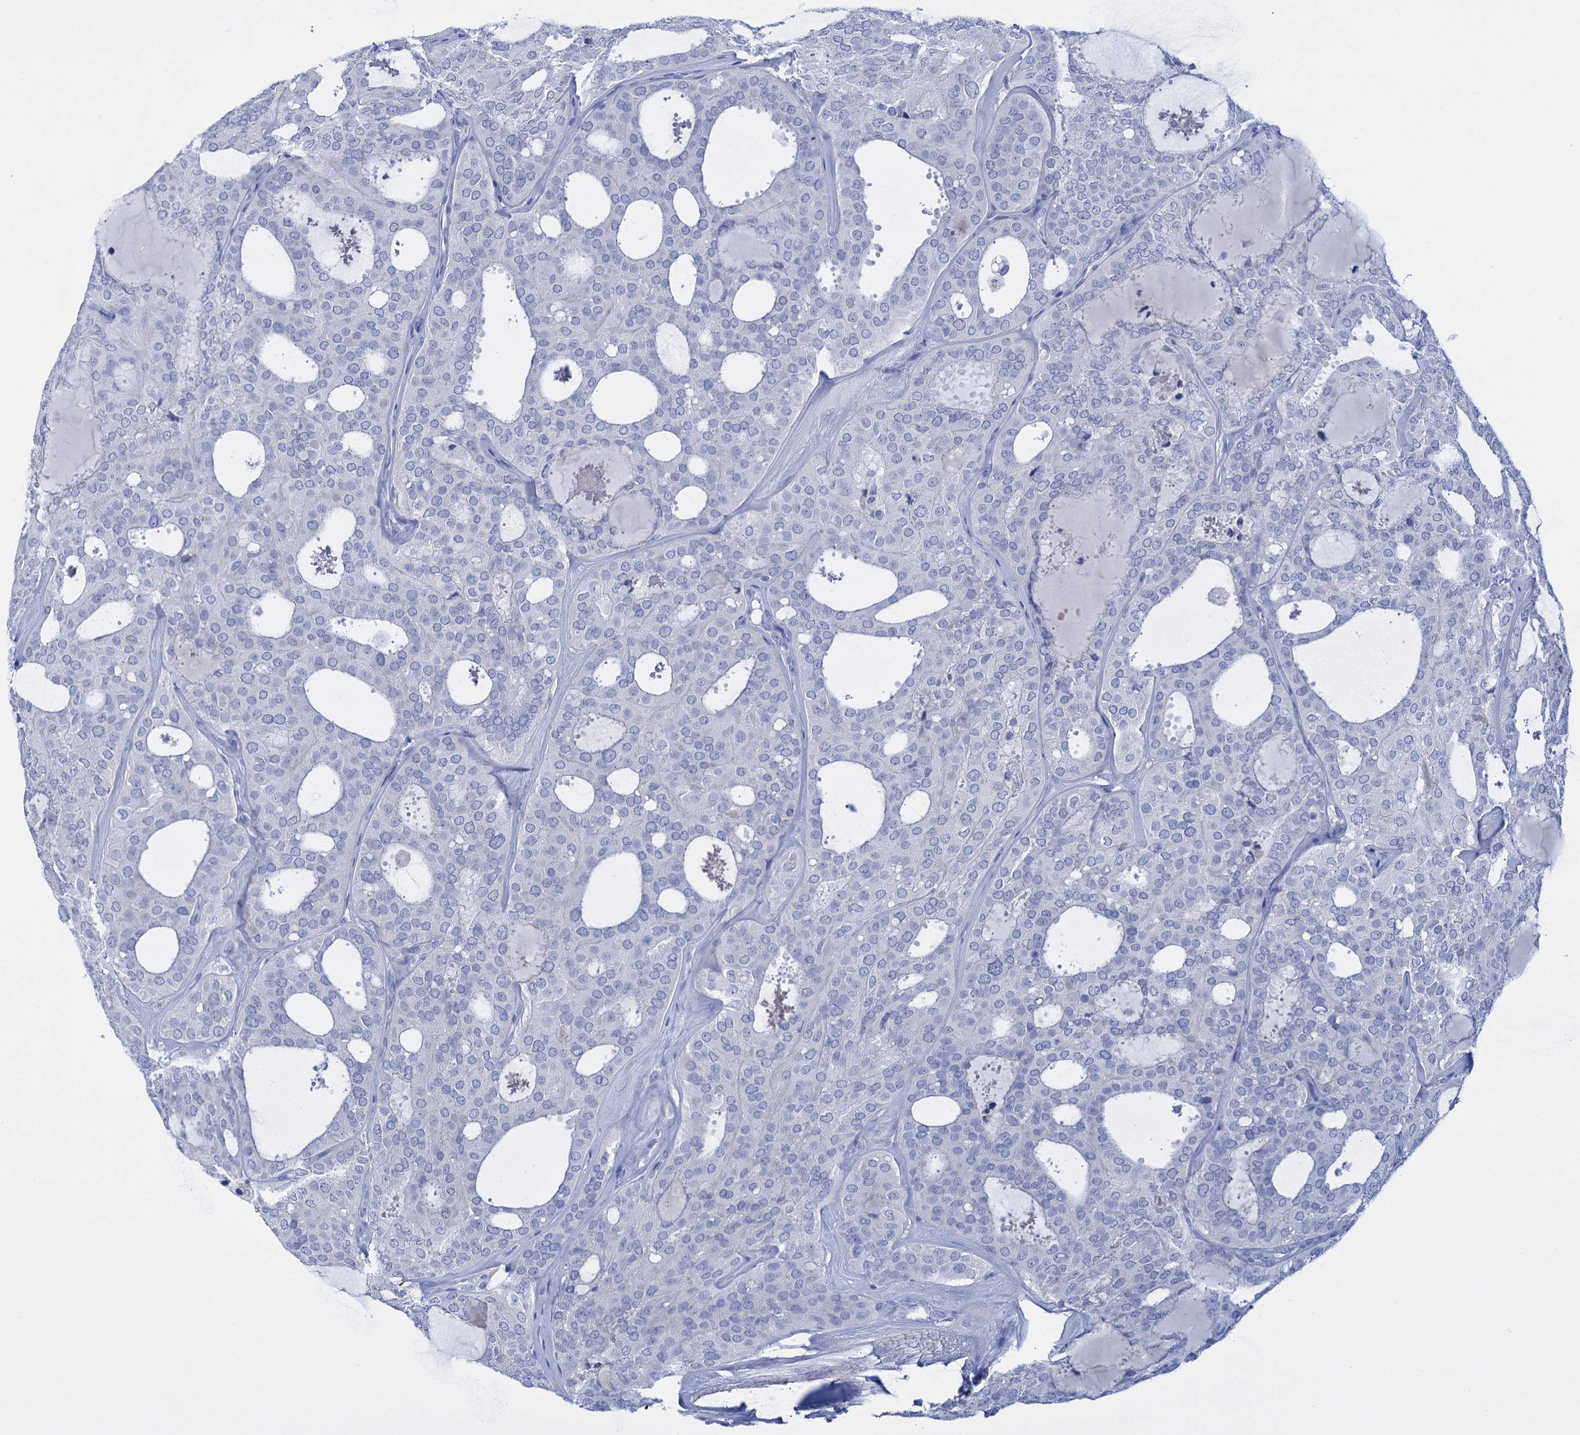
{"staining": {"intensity": "negative", "quantity": "none", "location": "none"}, "tissue": "thyroid cancer", "cell_type": "Tumor cells", "image_type": "cancer", "snomed": [{"axis": "morphology", "description": "Follicular adenoma carcinoma, NOS"}, {"axis": "topography", "description": "Thyroid gland"}], "caption": "Histopathology image shows no significant protein expression in tumor cells of thyroid follicular adenoma carcinoma. Brightfield microscopy of immunohistochemistry stained with DAB (3,3'-diaminobenzidine) (brown) and hematoxylin (blue), captured at high magnification.", "gene": "FBXW12", "patient": {"sex": "male", "age": 75}}